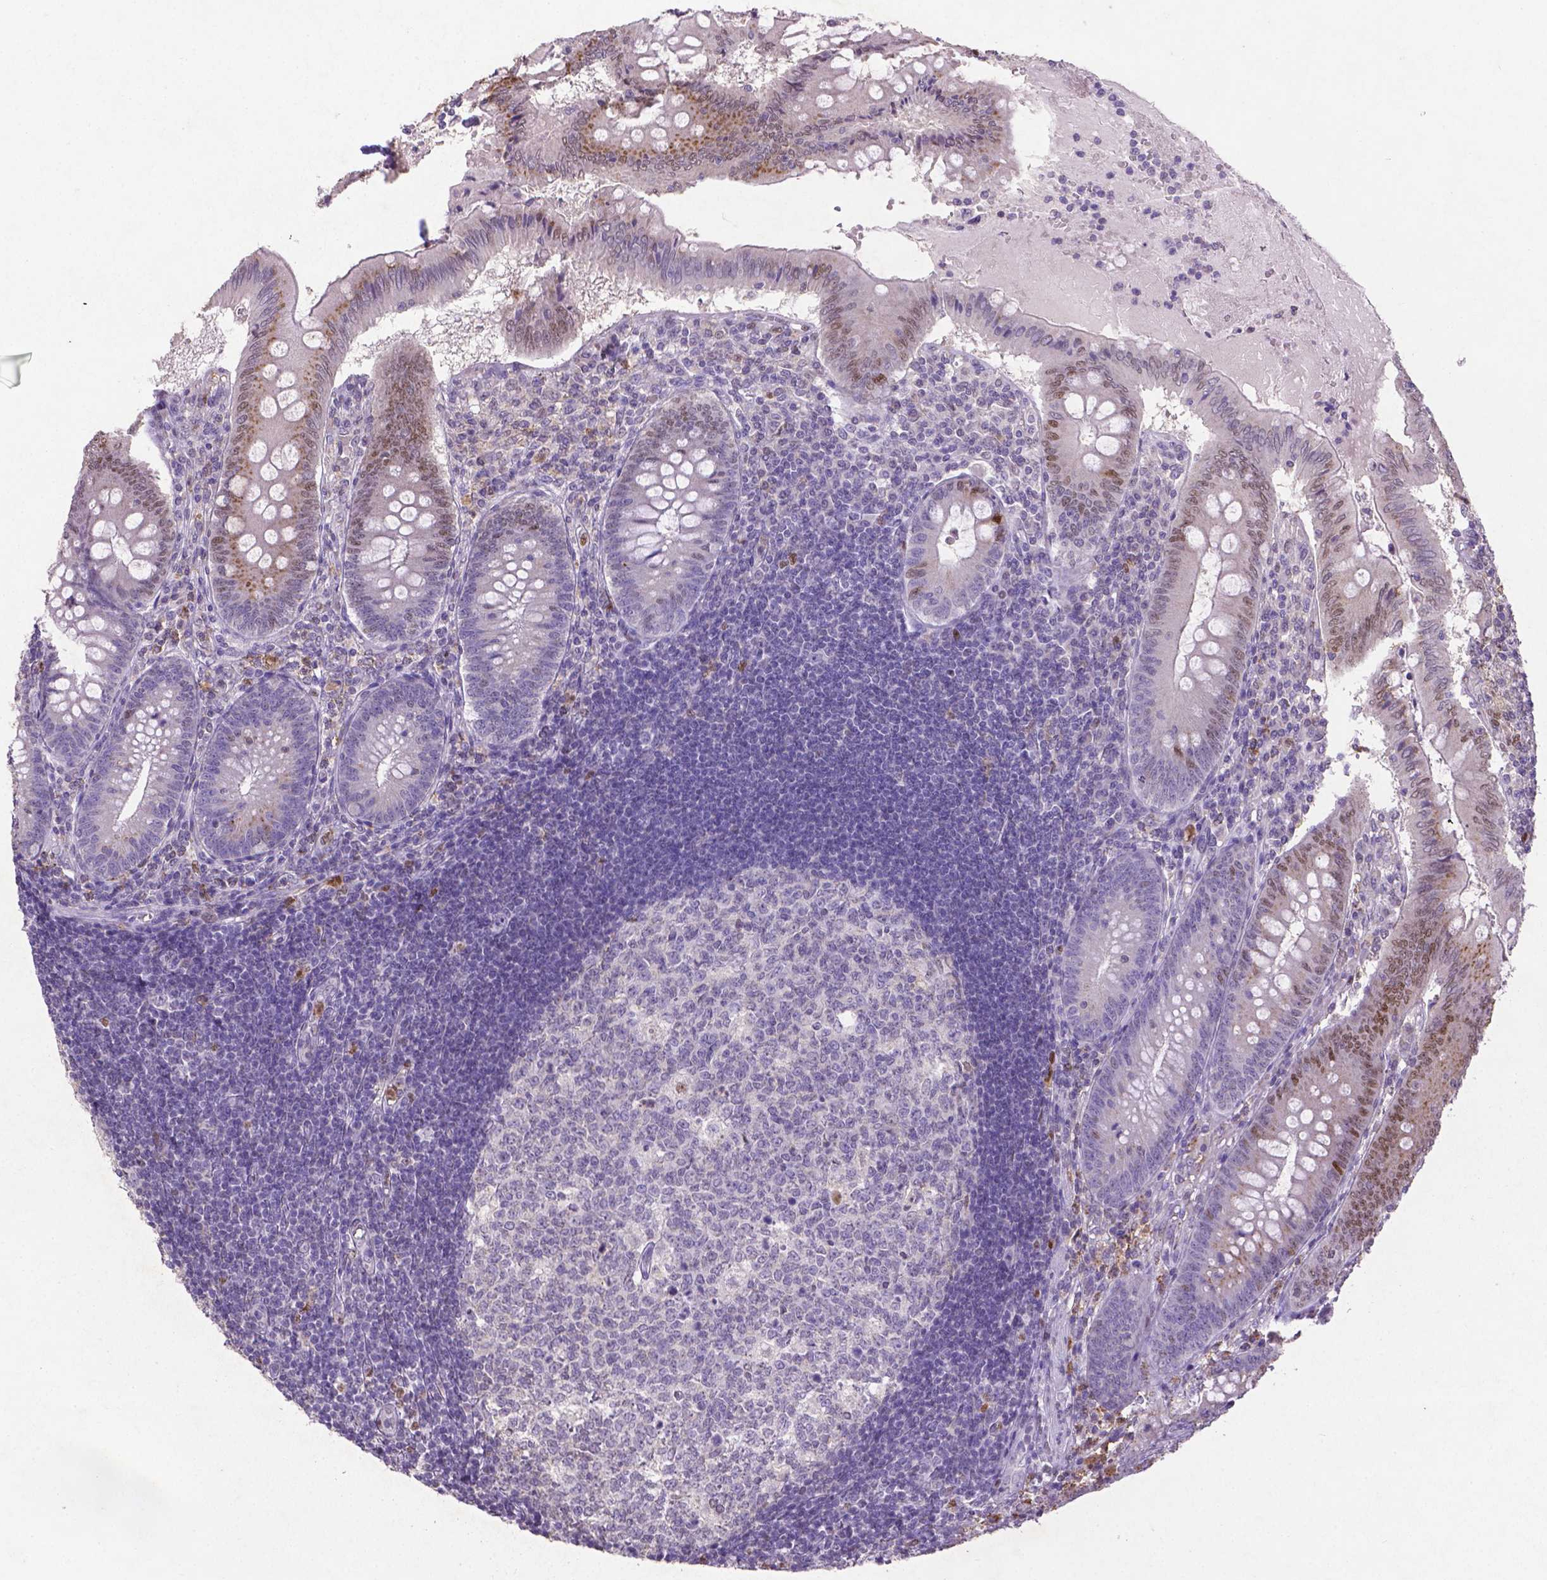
{"staining": {"intensity": "moderate", "quantity": "25%-75%", "location": "cytoplasmic/membranous,nuclear"}, "tissue": "appendix", "cell_type": "Glandular cells", "image_type": "normal", "snomed": [{"axis": "morphology", "description": "Normal tissue, NOS"}, {"axis": "morphology", "description": "Inflammation, NOS"}, {"axis": "topography", "description": "Appendix"}], "caption": "A medium amount of moderate cytoplasmic/membranous,nuclear positivity is identified in about 25%-75% of glandular cells in normal appendix. Using DAB (3,3'-diaminobenzidine) (brown) and hematoxylin (blue) stains, captured at high magnification using brightfield microscopy.", "gene": "CDKN1A", "patient": {"sex": "male", "age": 16}}